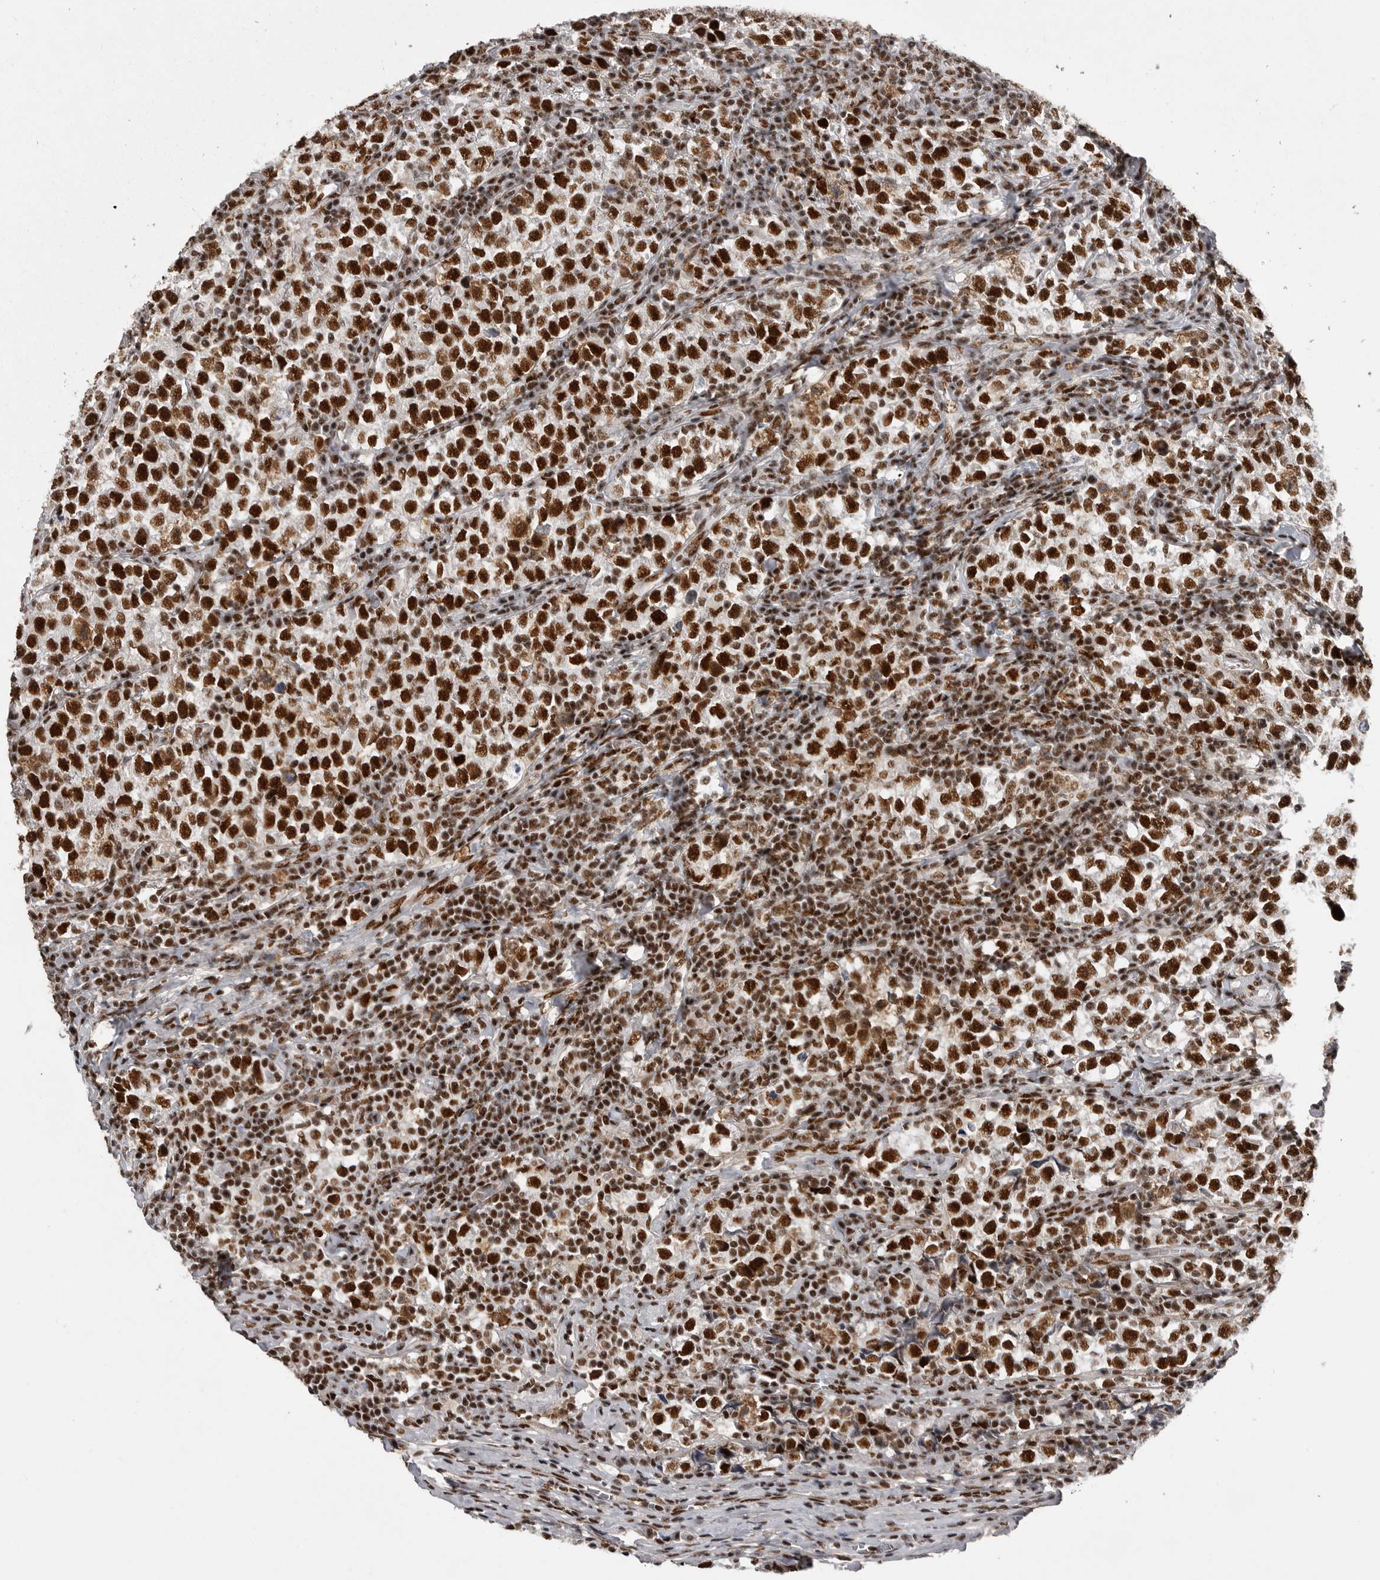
{"staining": {"intensity": "strong", "quantity": ">75%", "location": "cytoplasmic/membranous,nuclear"}, "tissue": "testis cancer", "cell_type": "Tumor cells", "image_type": "cancer", "snomed": [{"axis": "morphology", "description": "Normal tissue, NOS"}, {"axis": "morphology", "description": "Seminoma, NOS"}, {"axis": "topography", "description": "Testis"}], "caption": "Brown immunohistochemical staining in human testis cancer (seminoma) displays strong cytoplasmic/membranous and nuclear expression in about >75% of tumor cells.", "gene": "PPP1R8", "patient": {"sex": "male", "age": 43}}